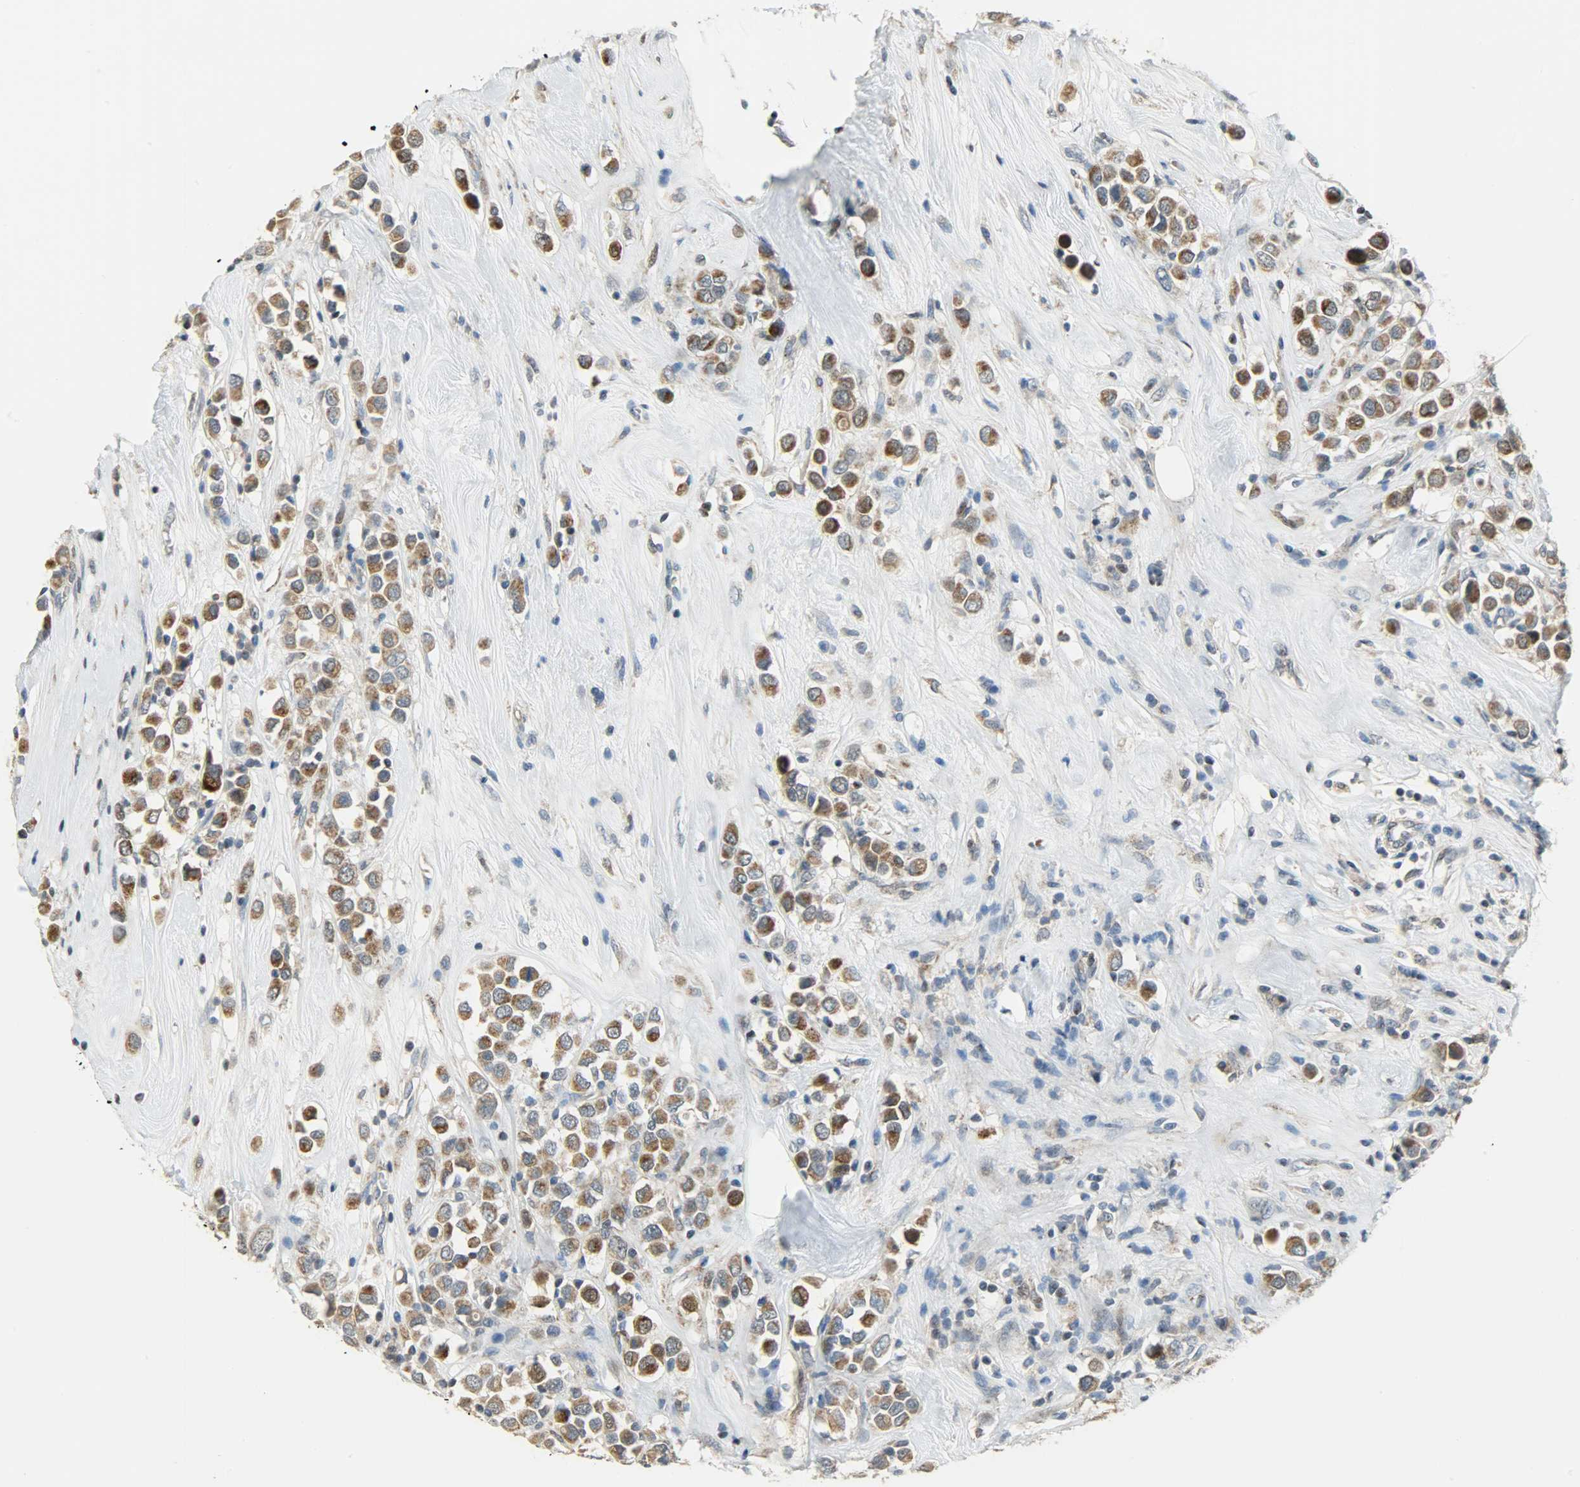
{"staining": {"intensity": "strong", "quantity": ">75%", "location": "cytoplasmic/membranous"}, "tissue": "breast cancer", "cell_type": "Tumor cells", "image_type": "cancer", "snomed": [{"axis": "morphology", "description": "Duct carcinoma"}, {"axis": "topography", "description": "Breast"}], "caption": "Breast cancer stained with IHC exhibits strong cytoplasmic/membranous staining in approximately >75% of tumor cells.", "gene": "PPP1R1B", "patient": {"sex": "female", "age": 61}}